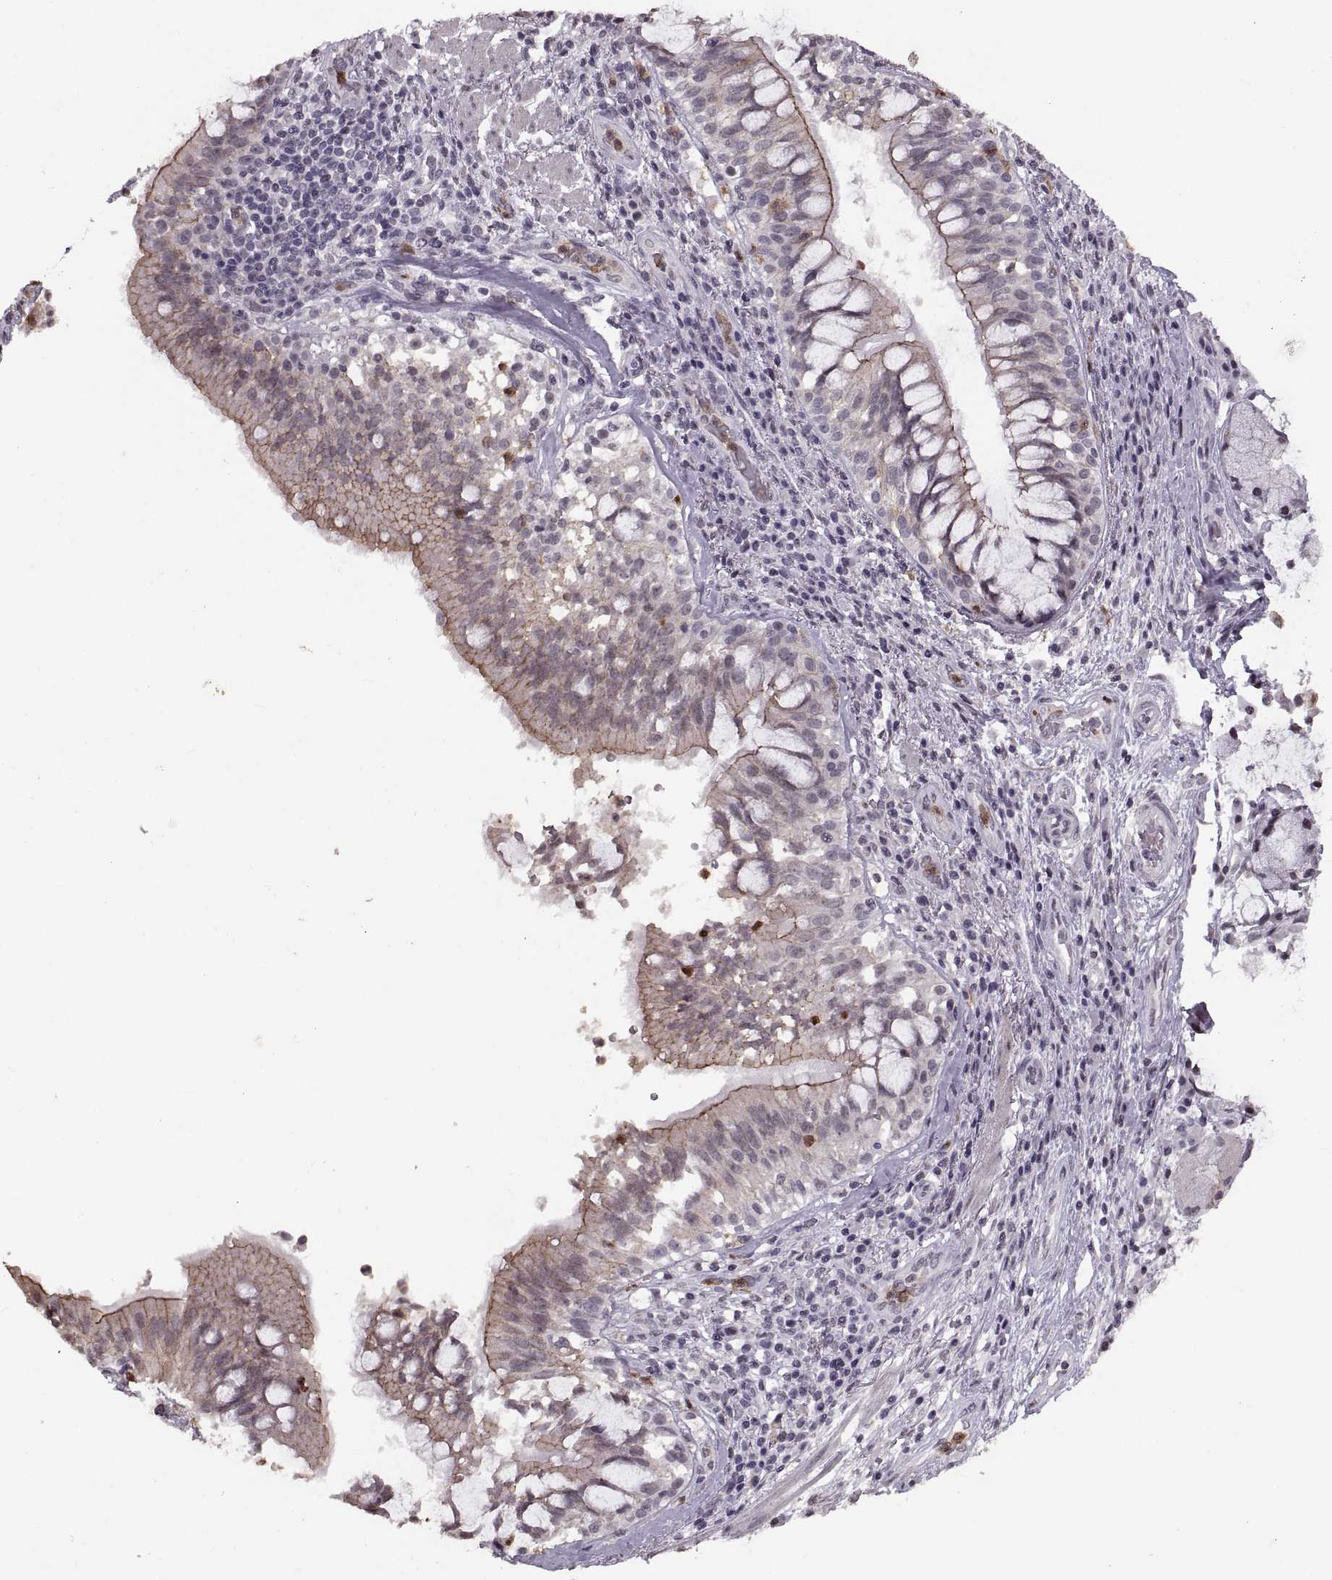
{"staining": {"intensity": "moderate", "quantity": "<25%", "location": "cytoplasmic/membranous"}, "tissue": "lung cancer", "cell_type": "Tumor cells", "image_type": "cancer", "snomed": [{"axis": "morphology", "description": "Normal tissue, NOS"}, {"axis": "morphology", "description": "Squamous cell carcinoma, NOS"}, {"axis": "topography", "description": "Bronchus"}, {"axis": "topography", "description": "Lung"}], "caption": "Lung squamous cell carcinoma stained for a protein reveals moderate cytoplasmic/membranous positivity in tumor cells.", "gene": "PALS1", "patient": {"sex": "male", "age": 64}}